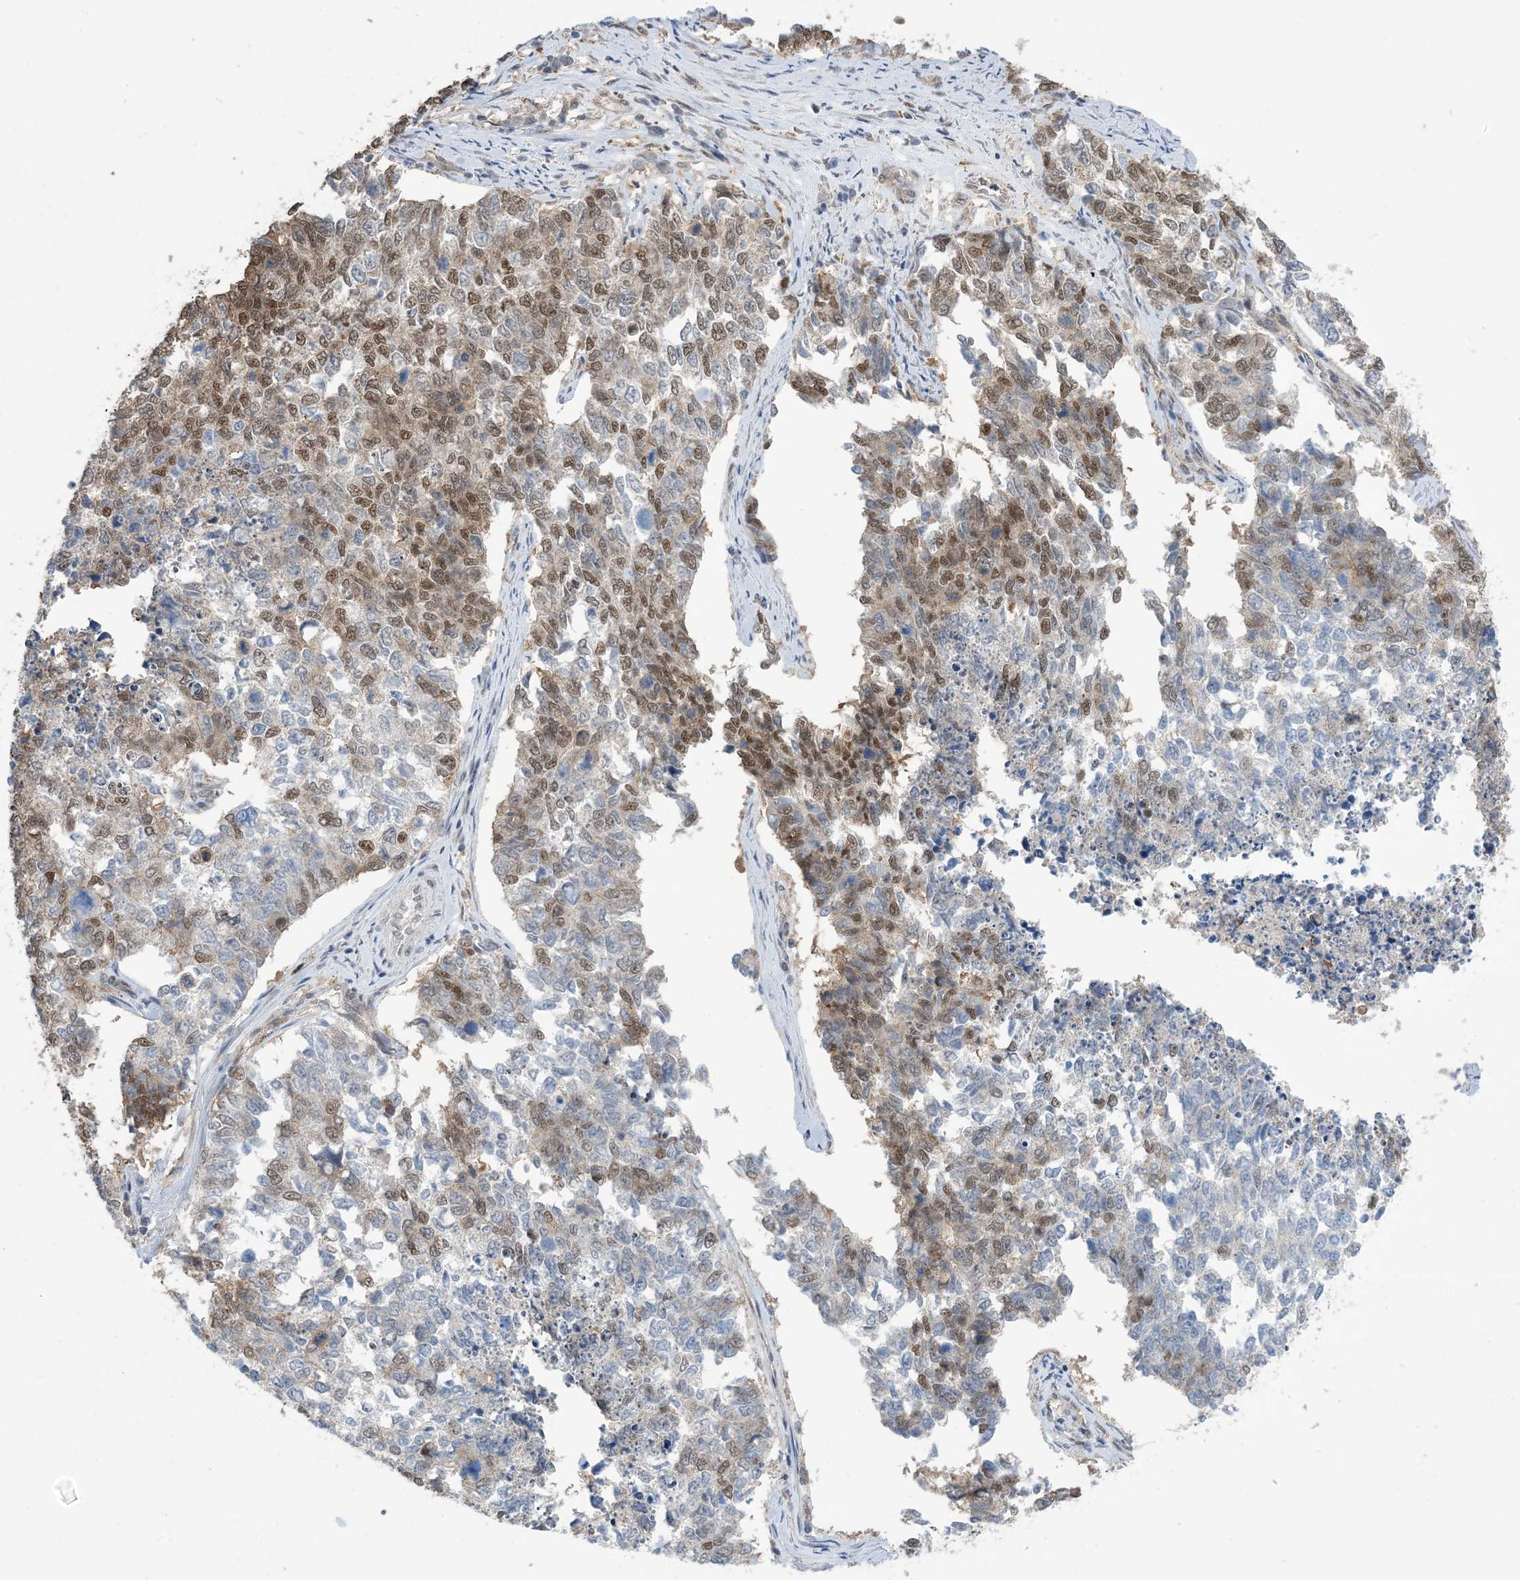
{"staining": {"intensity": "moderate", "quantity": "25%-75%", "location": "nuclear"}, "tissue": "cervical cancer", "cell_type": "Tumor cells", "image_type": "cancer", "snomed": [{"axis": "morphology", "description": "Squamous cell carcinoma, NOS"}, {"axis": "topography", "description": "Cervix"}], "caption": "Cervical cancer stained for a protein (brown) displays moderate nuclear positive expression in about 25%-75% of tumor cells.", "gene": "ZNF8", "patient": {"sex": "female", "age": 63}}